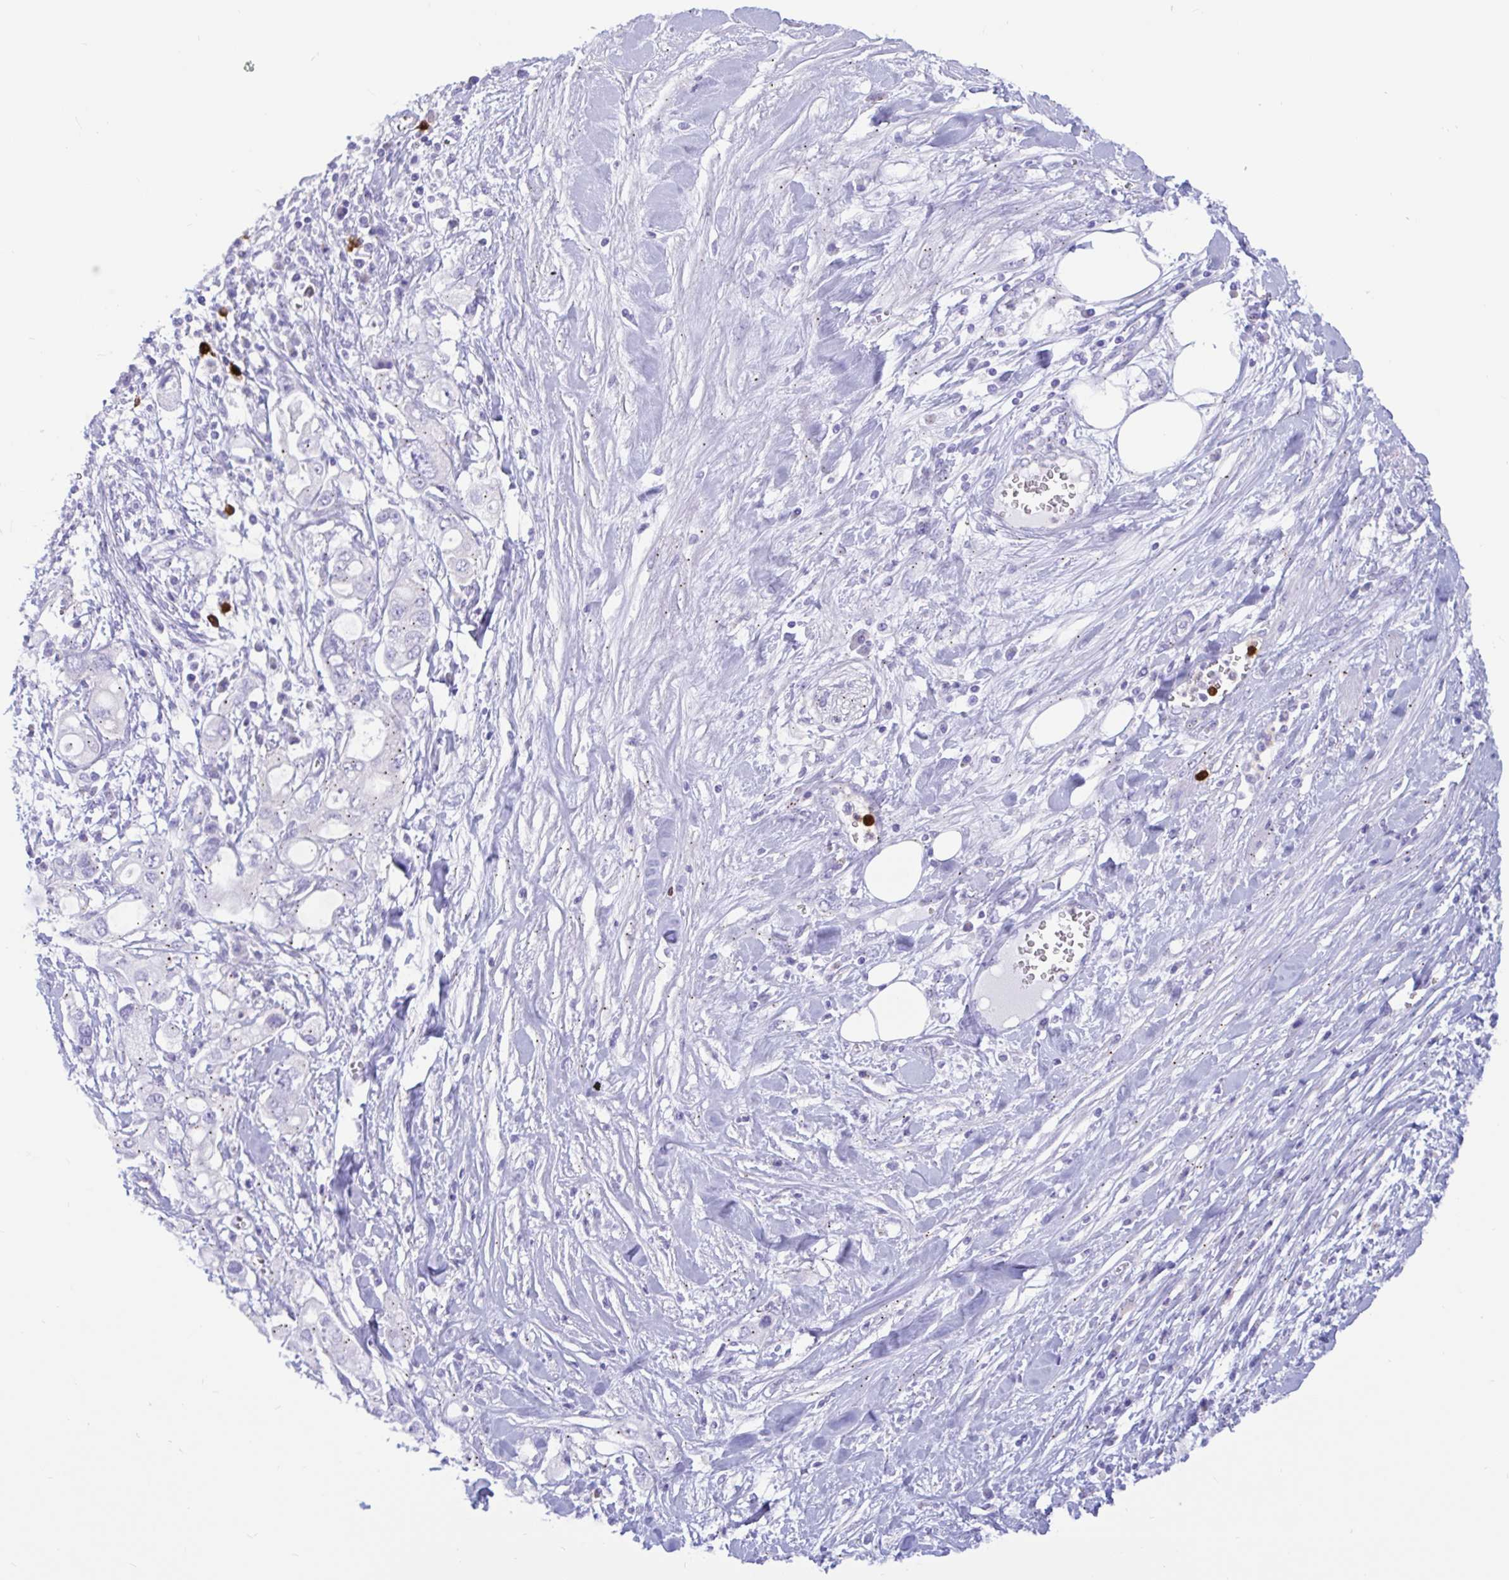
{"staining": {"intensity": "weak", "quantity": "<25%", "location": "cytoplasmic/membranous"}, "tissue": "pancreatic cancer", "cell_type": "Tumor cells", "image_type": "cancer", "snomed": [{"axis": "morphology", "description": "Adenocarcinoma, NOS"}, {"axis": "topography", "description": "Pancreas"}], "caption": "Immunohistochemistry micrograph of neoplastic tissue: adenocarcinoma (pancreatic) stained with DAB displays no significant protein positivity in tumor cells.", "gene": "RNASE3", "patient": {"sex": "female", "age": 56}}